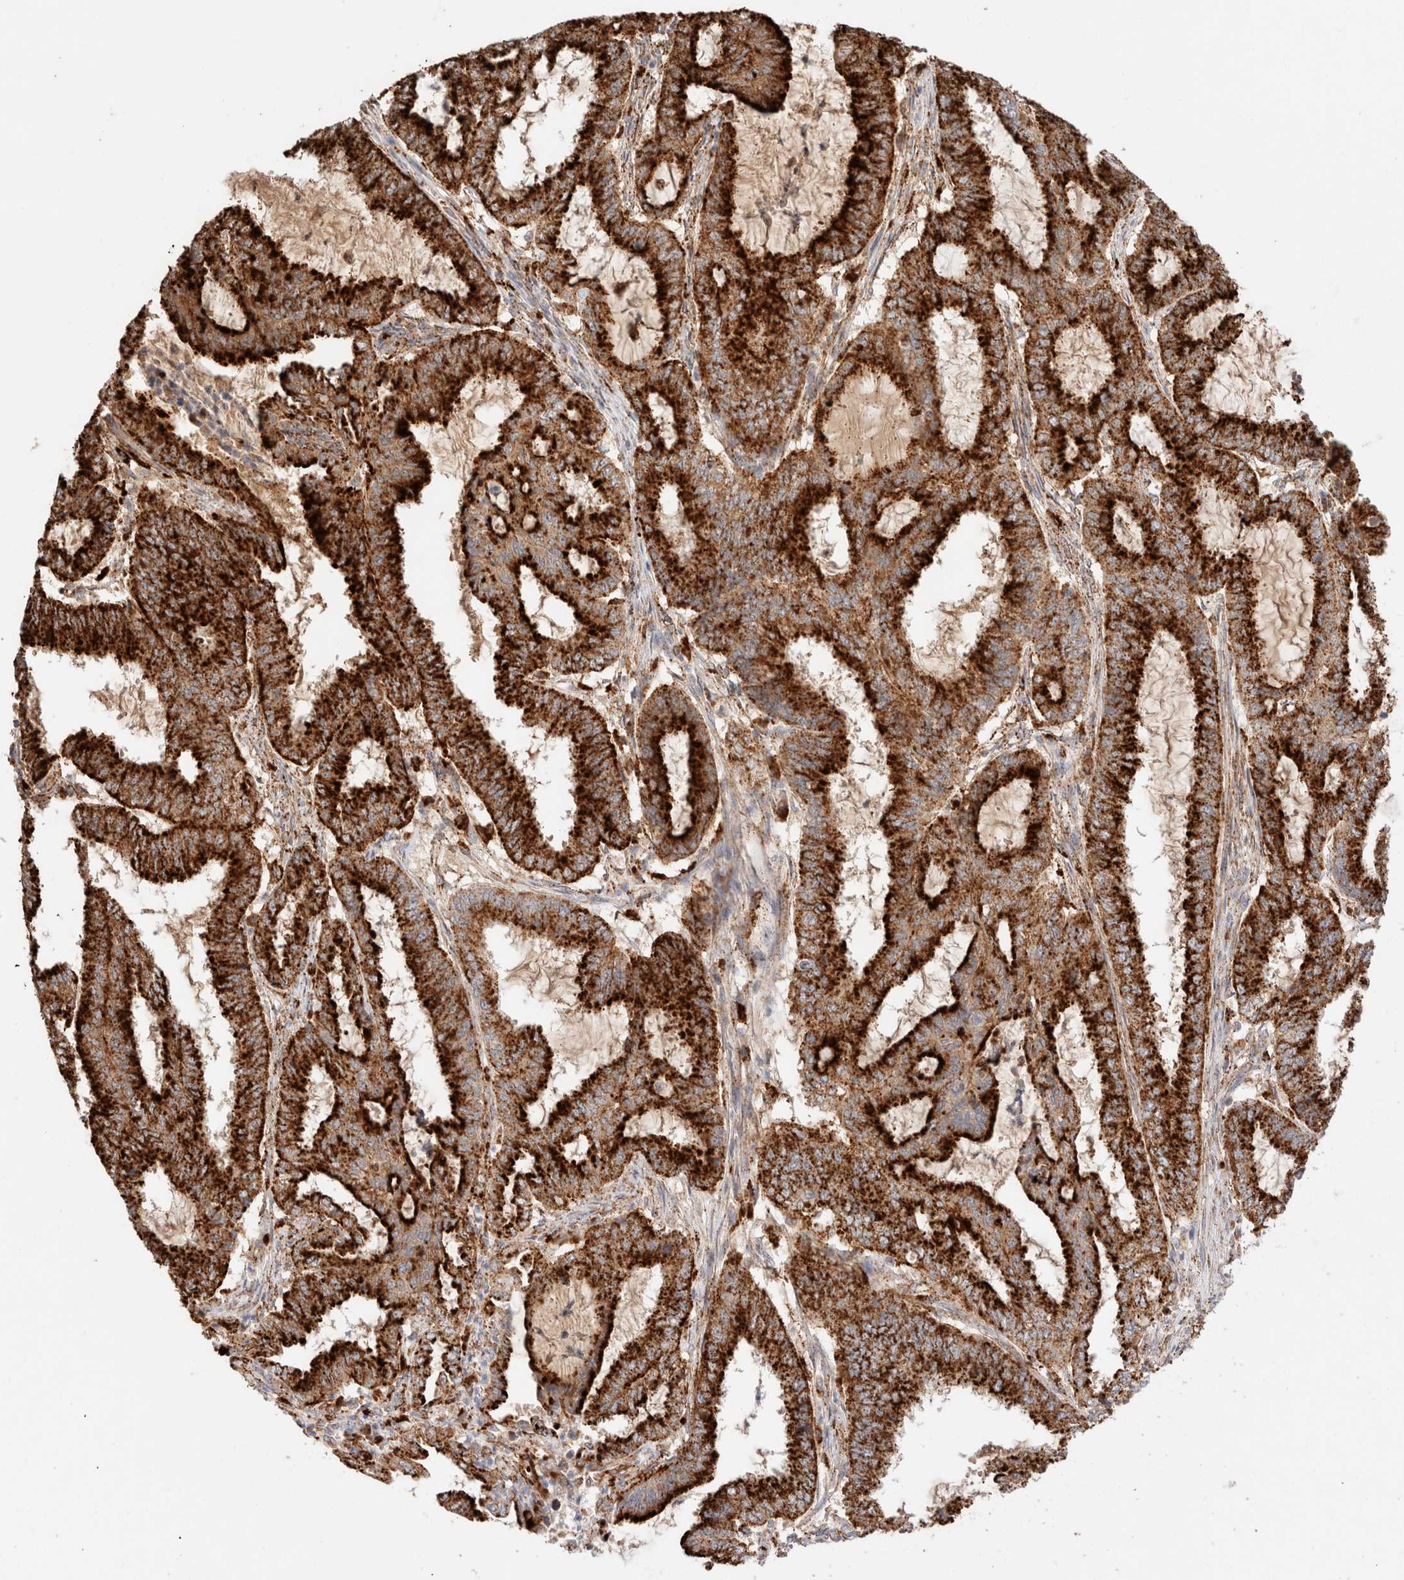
{"staining": {"intensity": "strong", "quantity": ">75%", "location": "cytoplasmic/membranous"}, "tissue": "endometrial cancer", "cell_type": "Tumor cells", "image_type": "cancer", "snomed": [{"axis": "morphology", "description": "Adenocarcinoma, NOS"}, {"axis": "topography", "description": "Endometrium"}], "caption": "Immunohistochemical staining of human endometrial cancer displays strong cytoplasmic/membranous protein staining in about >75% of tumor cells.", "gene": "RABEPK", "patient": {"sex": "female", "age": 51}}